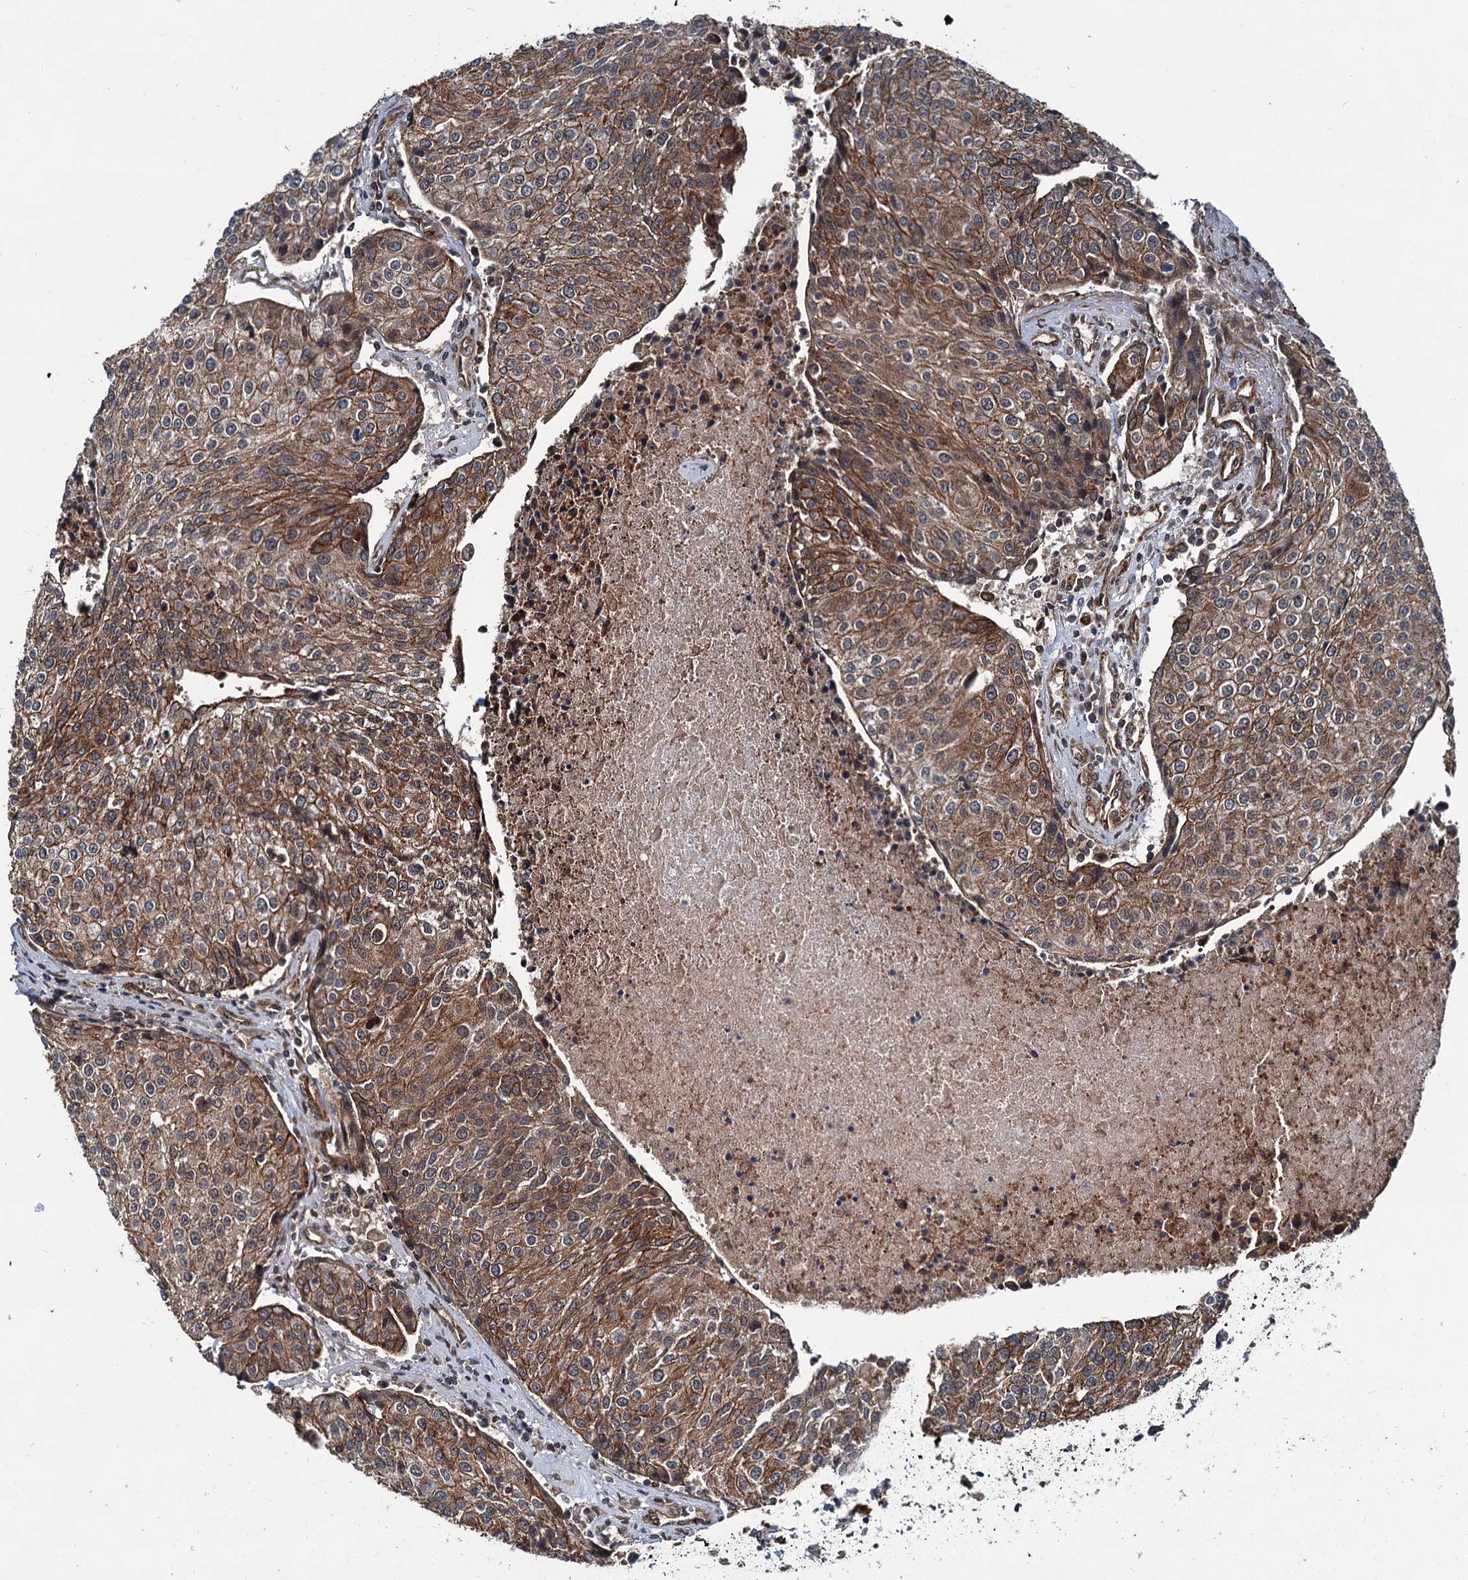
{"staining": {"intensity": "moderate", "quantity": ">75%", "location": "cytoplasmic/membranous"}, "tissue": "urothelial cancer", "cell_type": "Tumor cells", "image_type": "cancer", "snomed": [{"axis": "morphology", "description": "Urothelial carcinoma, High grade"}, {"axis": "topography", "description": "Urinary bladder"}], "caption": "Protein staining exhibits moderate cytoplasmic/membranous staining in approximately >75% of tumor cells in high-grade urothelial carcinoma.", "gene": "ZFYVE19", "patient": {"sex": "female", "age": 85}}